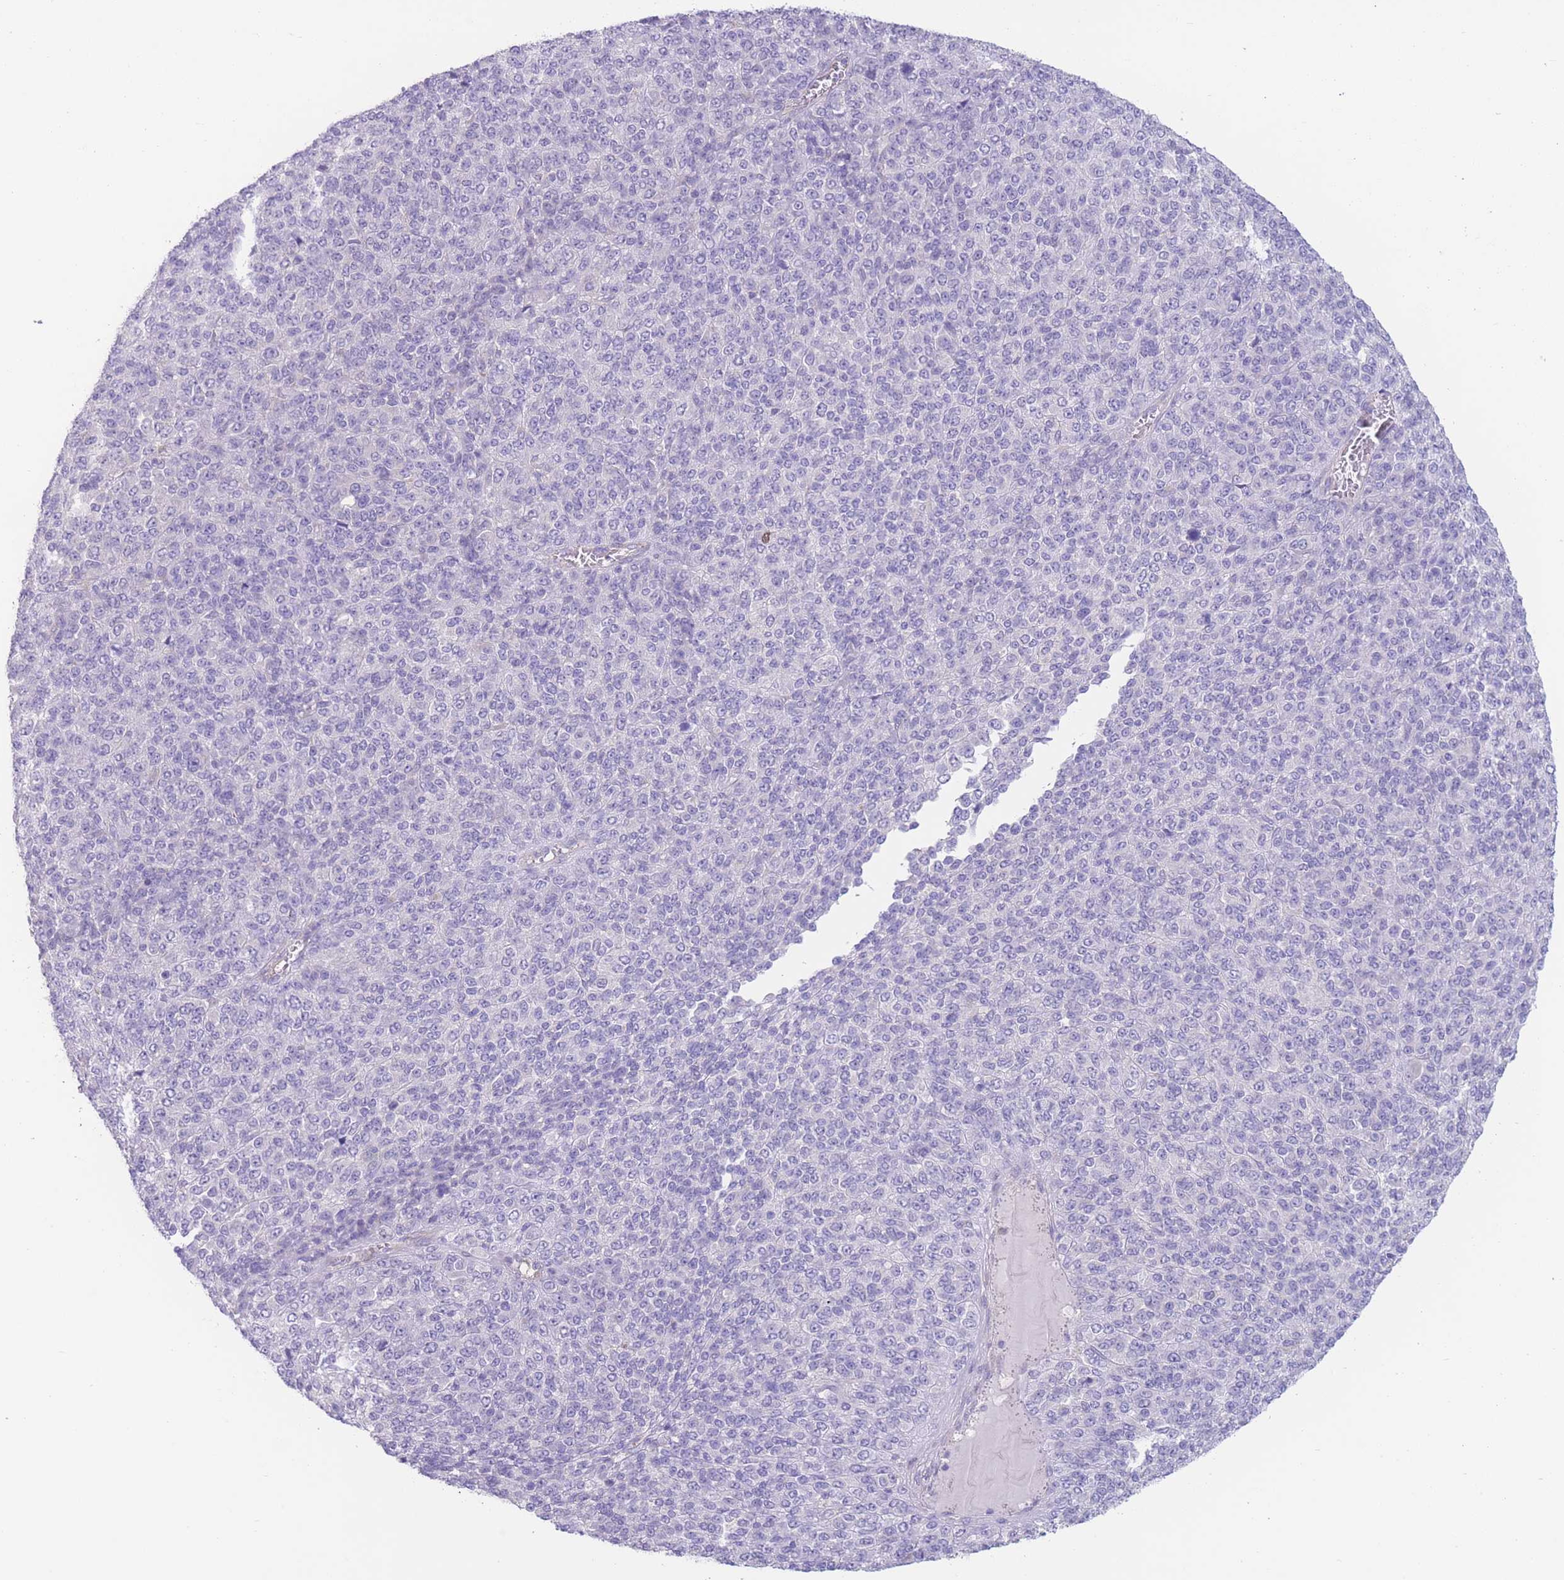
{"staining": {"intensity": "negative", "quantity": "none", "location": "none"}, "tissue": "melanoma", "cell_type": "Tumor cells", "image_type": "cancer", "snomed": [{"axis": "morphology", "description": "Malignant melanoma, Metastatic site"}, {"axis": "topography", "description": "Brain"}], "caption": "Tumor cells show no significant protein positivity in malignant melanoma (metastatic site).", "gene": "BHLHA15", "patient": {"sex": "female", "age": 56}}